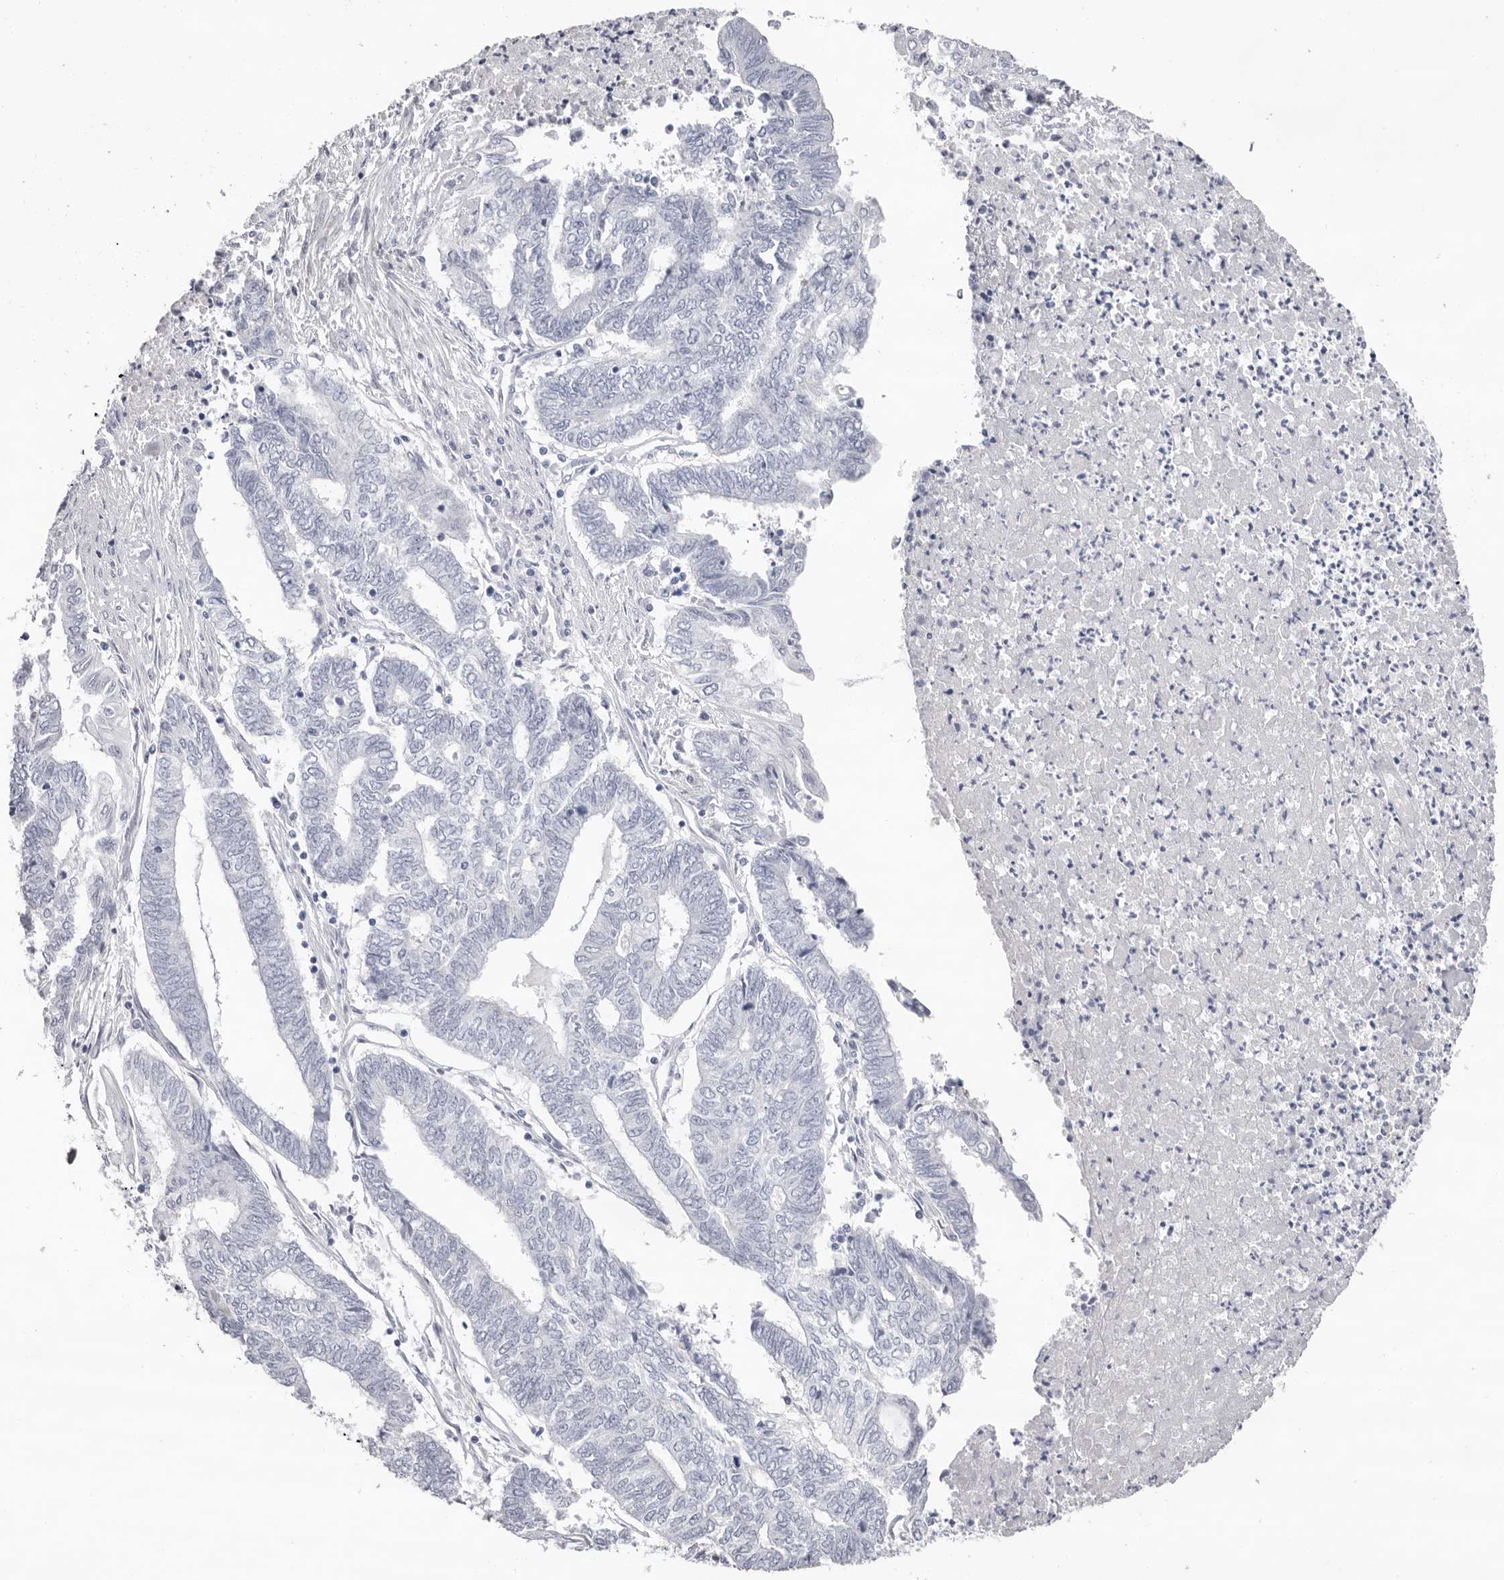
{"staining": {"intensity": "negative", "quantity": "none", "location": "none"}, "tissue": "endometrial cancer", "cell_type": "Tumor cells", "image_type": "cancer", "snomed": [{"axis": "morphology", "description": "Adenocarcinoma, NOS"}, {"axis": "topography", "description": "Uterus"}, {"axis": "topography", "description": "Endometrium"}], "caption": "Immunohistochemical staining of human endometrial adenocarcinoma reveals no significant positivity in tumor cells.", "gene": "LPO", "patient": {"sex": "female", "age": 70}}